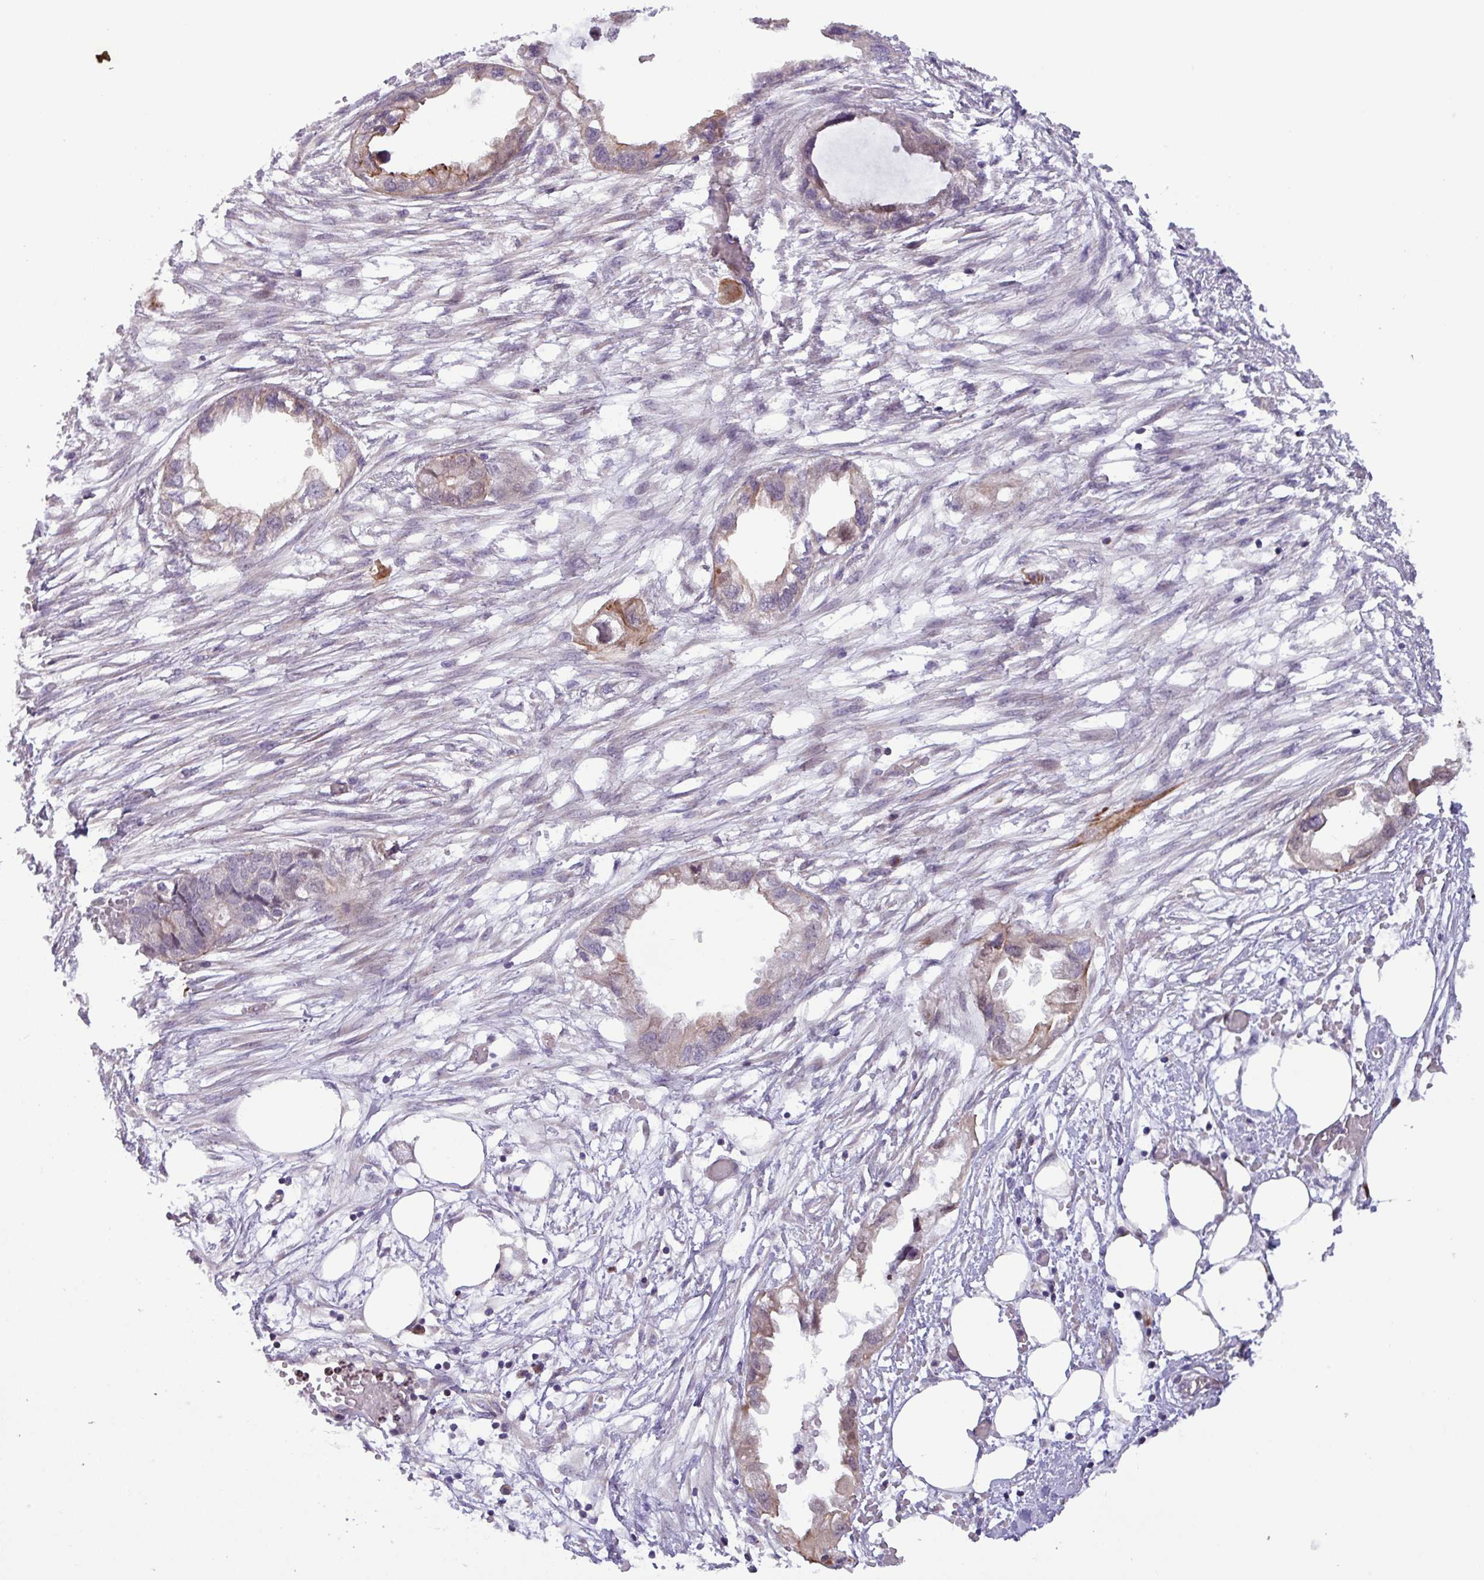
{"staining": {"intensity": "weak", "quantity": "<25%", "location": "cytoplasmic/membranous"}, "tissue": "endometrial cancer", "cell_type": "Tumor cells", "image_type": "cancer", "snomed": [{"axis": "morphology", "description": "Adenocarcinoma, NOS"}, {"axis": "morphology", "description": "Adenocarcinoma, metastatic, NOS"}, {"axis": "topography", "description": "Adipose tissue"}, {"axis": "topography", "description": "Endometrium"}], "caption": "This is an IHC micrograph of human adenocarcinoma (endometrial). There is no positivity in tumor cells.", "gene": "CNTRL", "patient": {"sex": "female", "age": 67}}